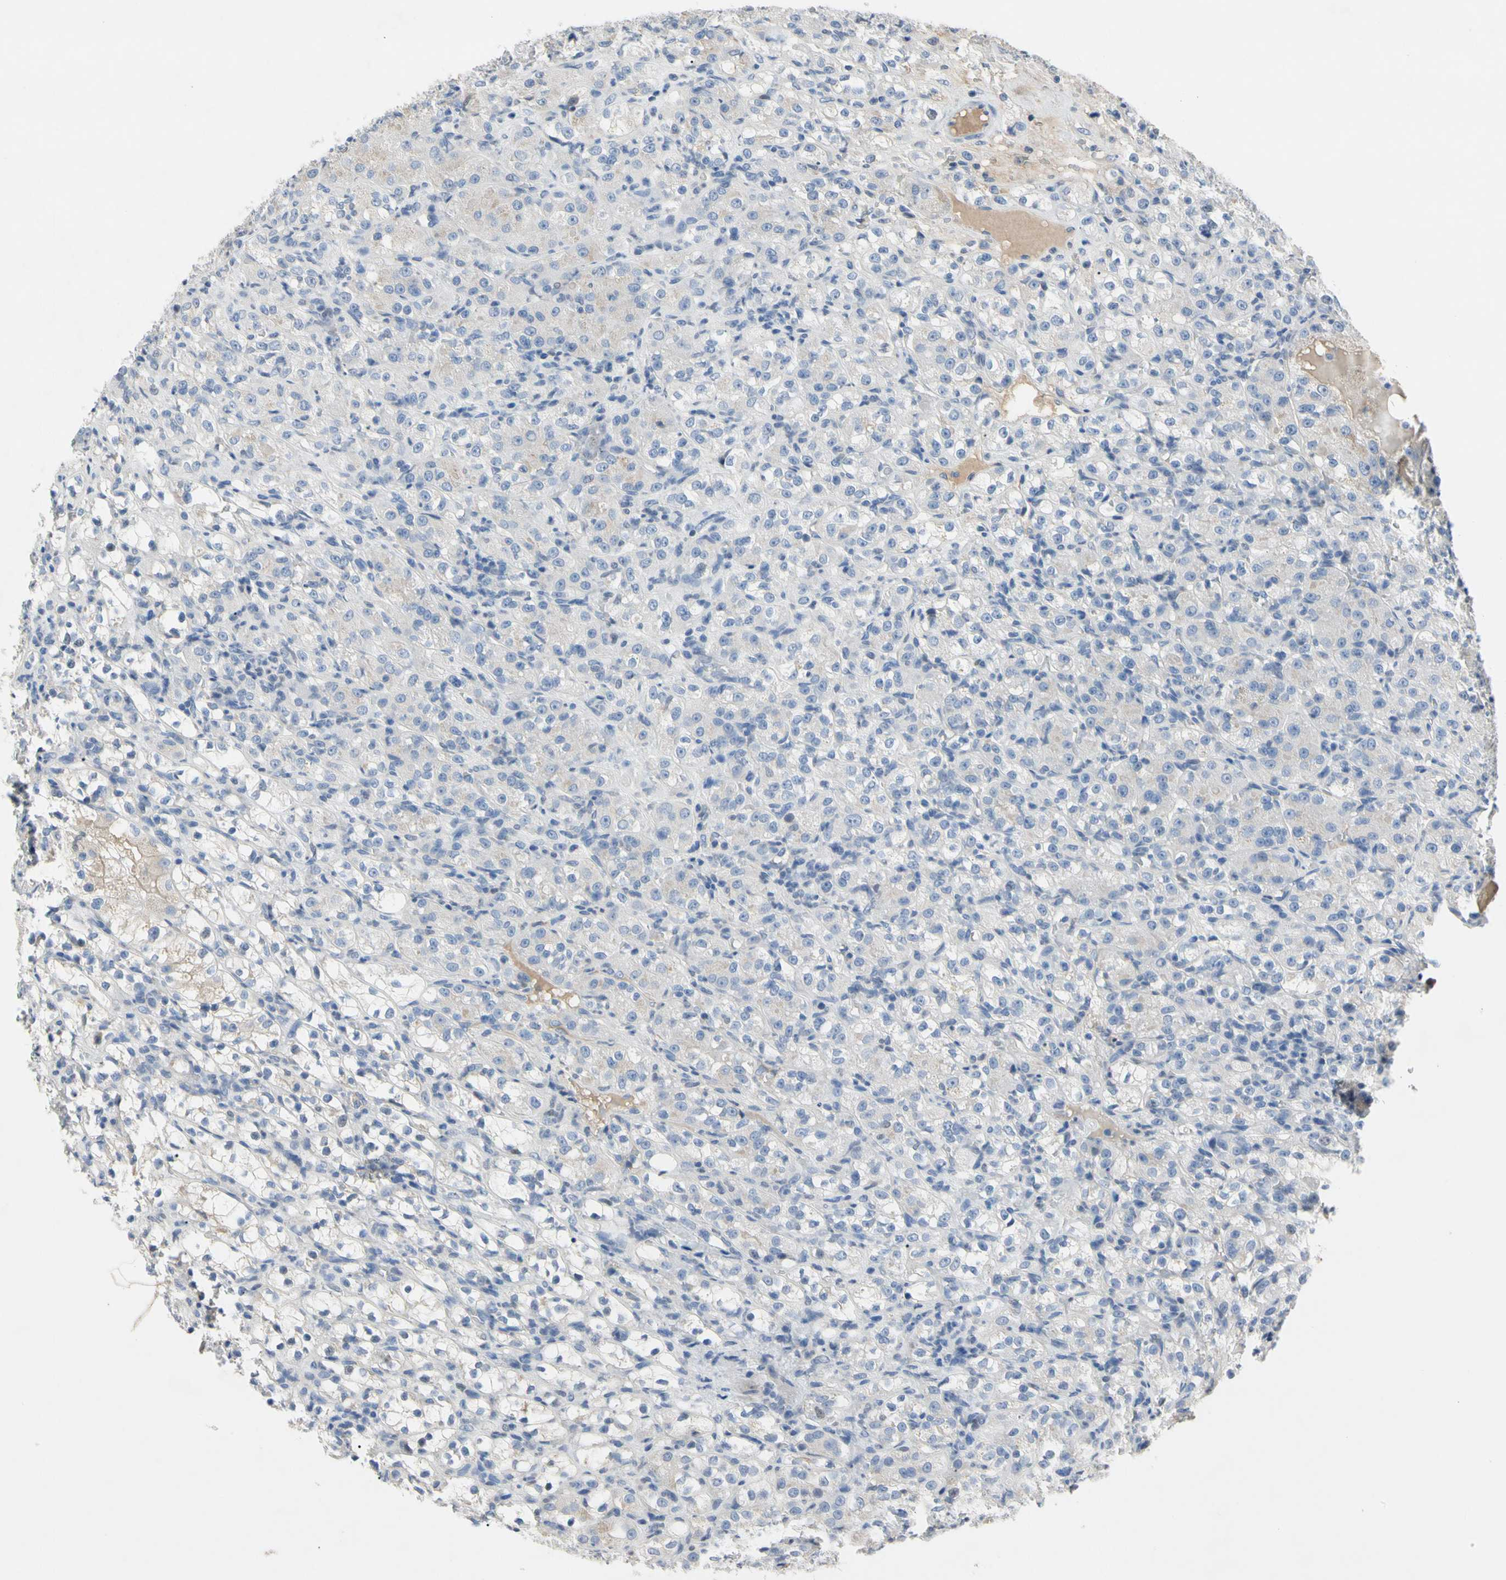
{"staining": {"intensity": "negative", "quantity": "none", "location": "none"}, "tissue": "renal cancer", "cell_type": "Tumor cells", "image_type": "cancer", "snomed": [{"axis": "morphology", "description": "Normal tissue, NOS"}, {"axis": "morphology", "description": "Adenocarcinoma, NOS"}, {"axis": "topography", "description": "Kidney"}], "caption": "This photomicrograph is of renal adenocarcinoma stained with IHC to label a protein in brown with the nuclei are counter-stained blue. There is no positivity in tumor cells.", "gene": "ECRG4", "patient": {"sex": "male", "age": 61}}